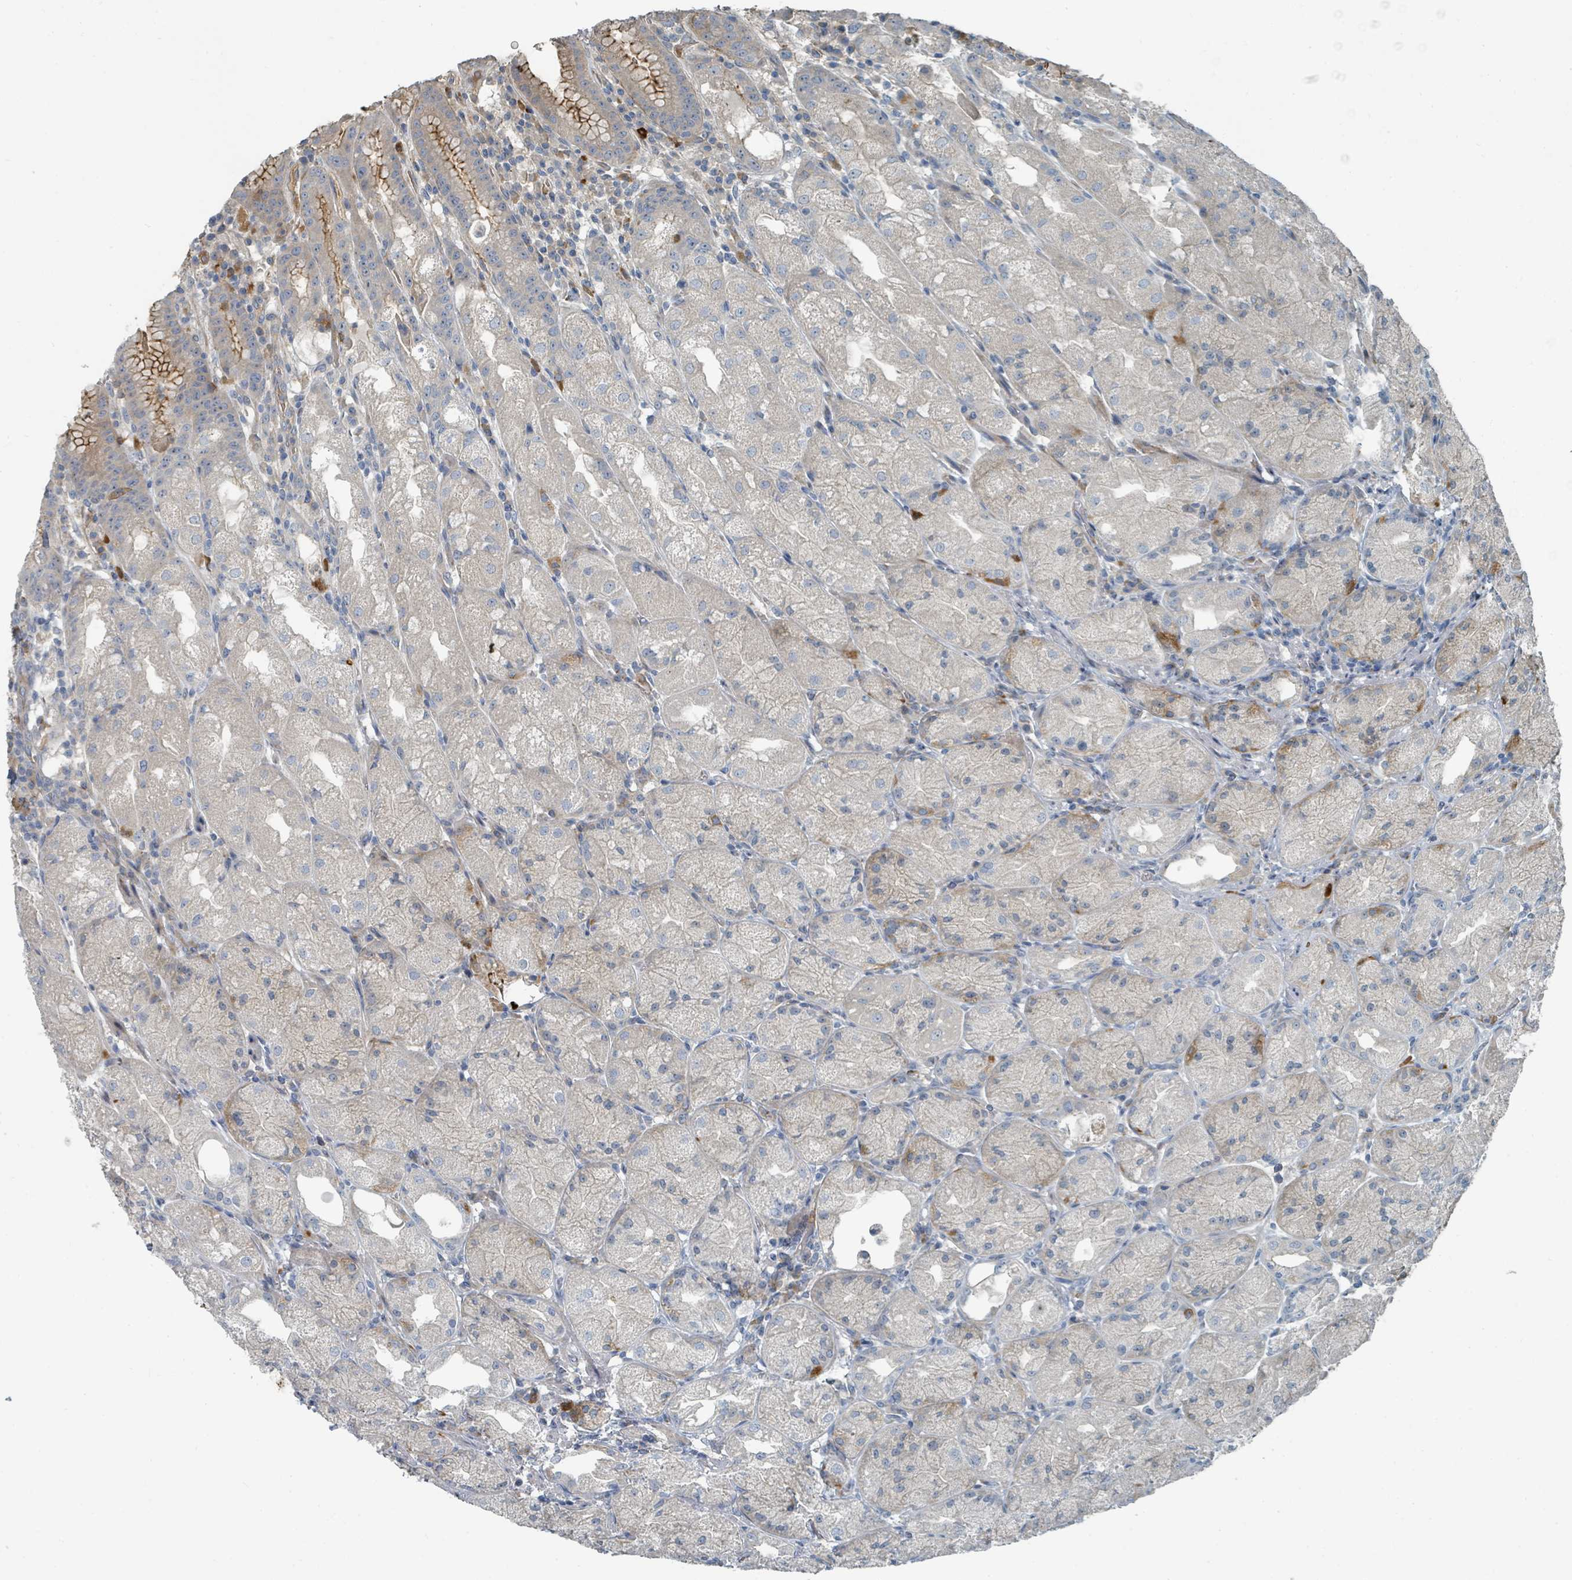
{"staining": {"intensity": "moderate", "quantity": "<25%", "location": "cytoplasmic/membranous"}, "tissue": "stomach", "cell_type": "Glandular cells", "image_type": "normal", "snomed": [{"axis": "morphology", "description": "Normal tissue, NOS"}, {"axis": "topography", "description": "Stomach, upper"}], "caption": "DAB immunohistochemical staining of normal stomach demonstrates moderate cytoplasmic/membranous protein positivity in approximately <25% of glandular cells. (DAB (3,3'-diaminobenzidine) = brown stain, brightfield microscopy at high magnification).", "gene": "SLC44A5", "patient": {"sex": "male", "age": 52}}